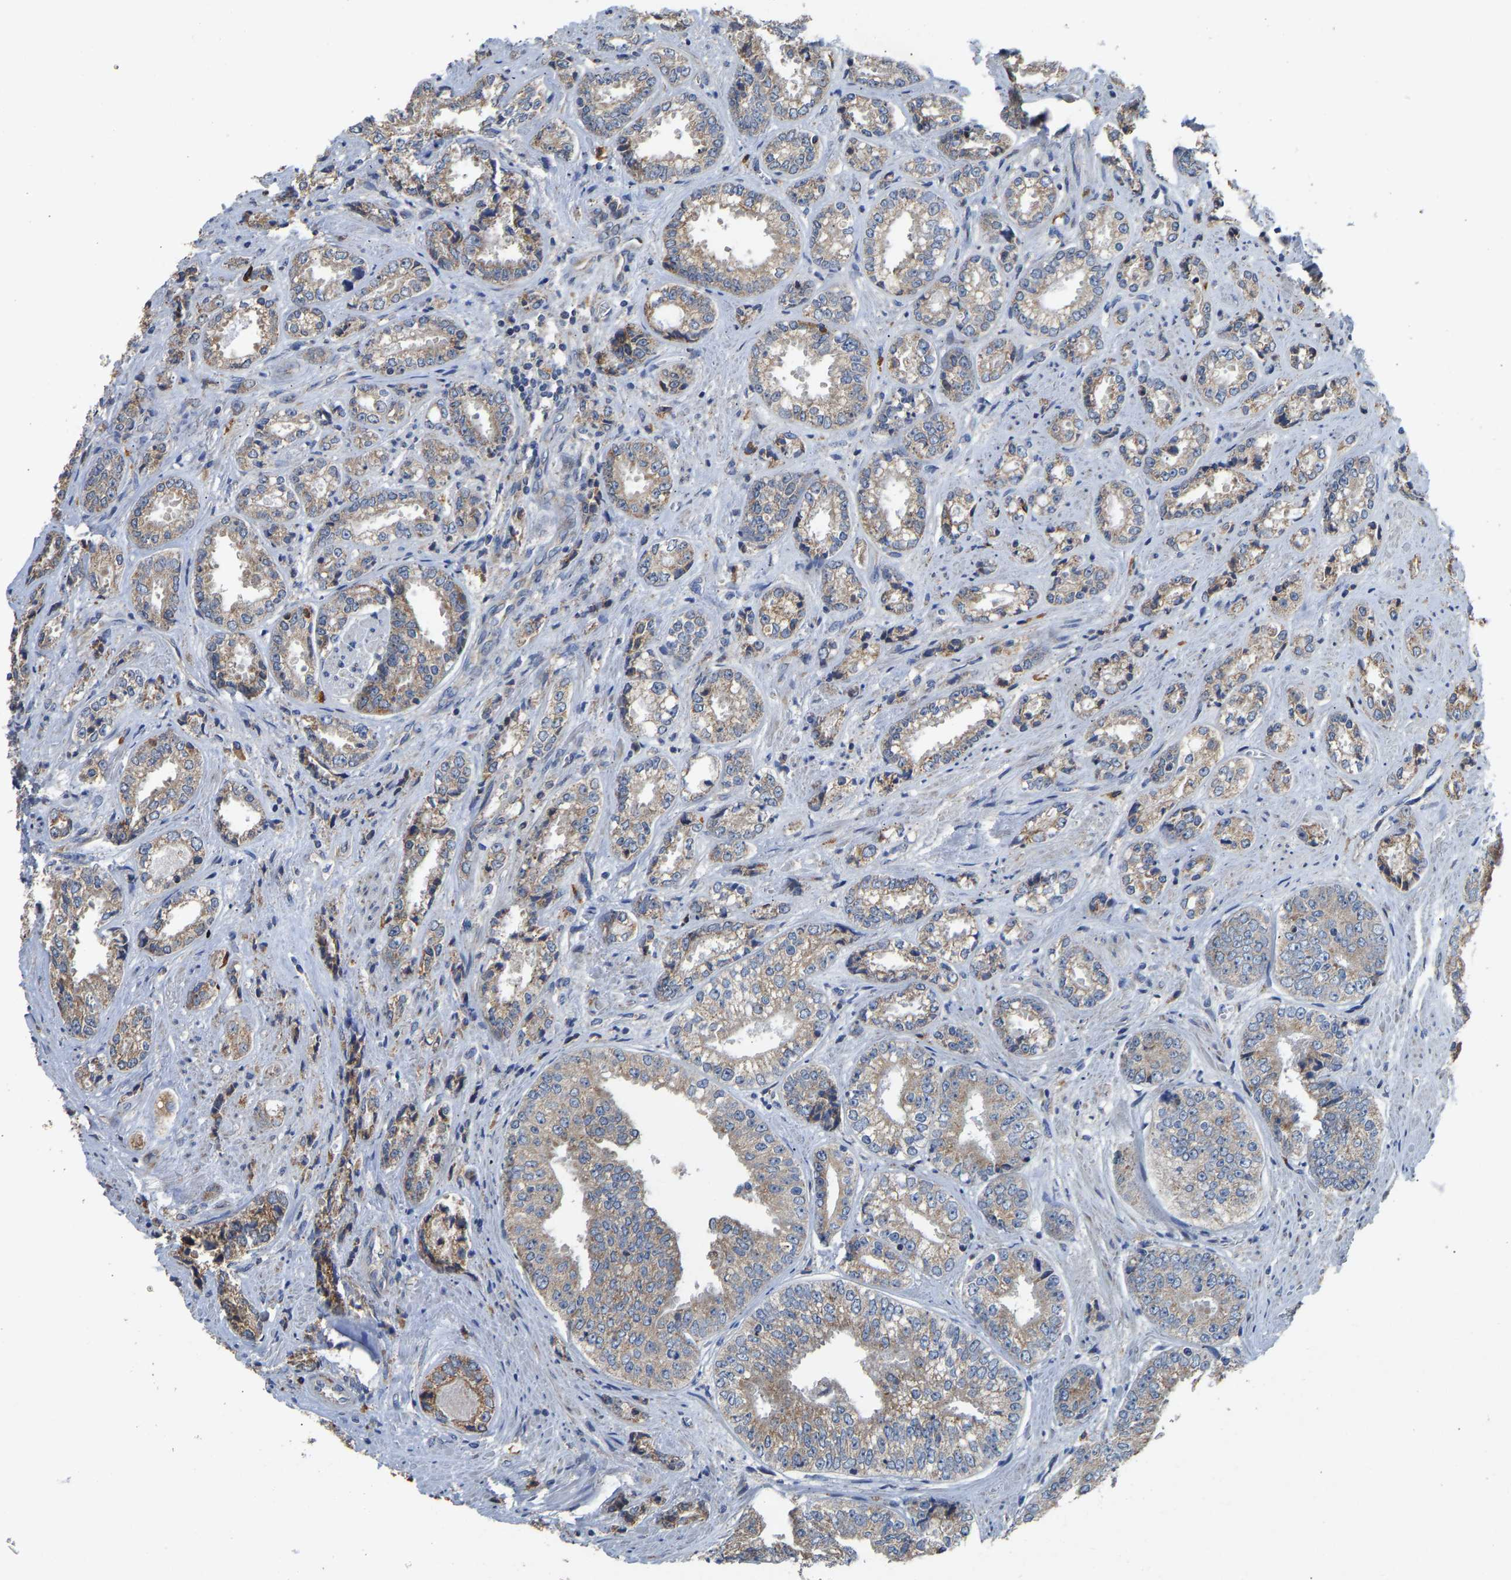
{"staining": {"intensity": "moderate", "quantity": "25%-75%", "location": "cytoplasmic/membranous"}, "tissue": "prostate cancer", "cell_type": "Tumor cells", "image_type": "cancer", "snomed": [{"axis": "morphology", "description": "Adenocarcinoma, High grade"}, {"axis": "topography", "description": "Prostate"}], "caption": "A medium amount of moderate cytoplasmic/membranous positivity is present in approximately 25%-75% of tumor cells in adenocarcinoma (high-grade) (prostate) tissue. (IHC, brightfield microscopy, high magnification).", "gene": "TMEM150A", "patient": {"sex": "male", "age": 61}}